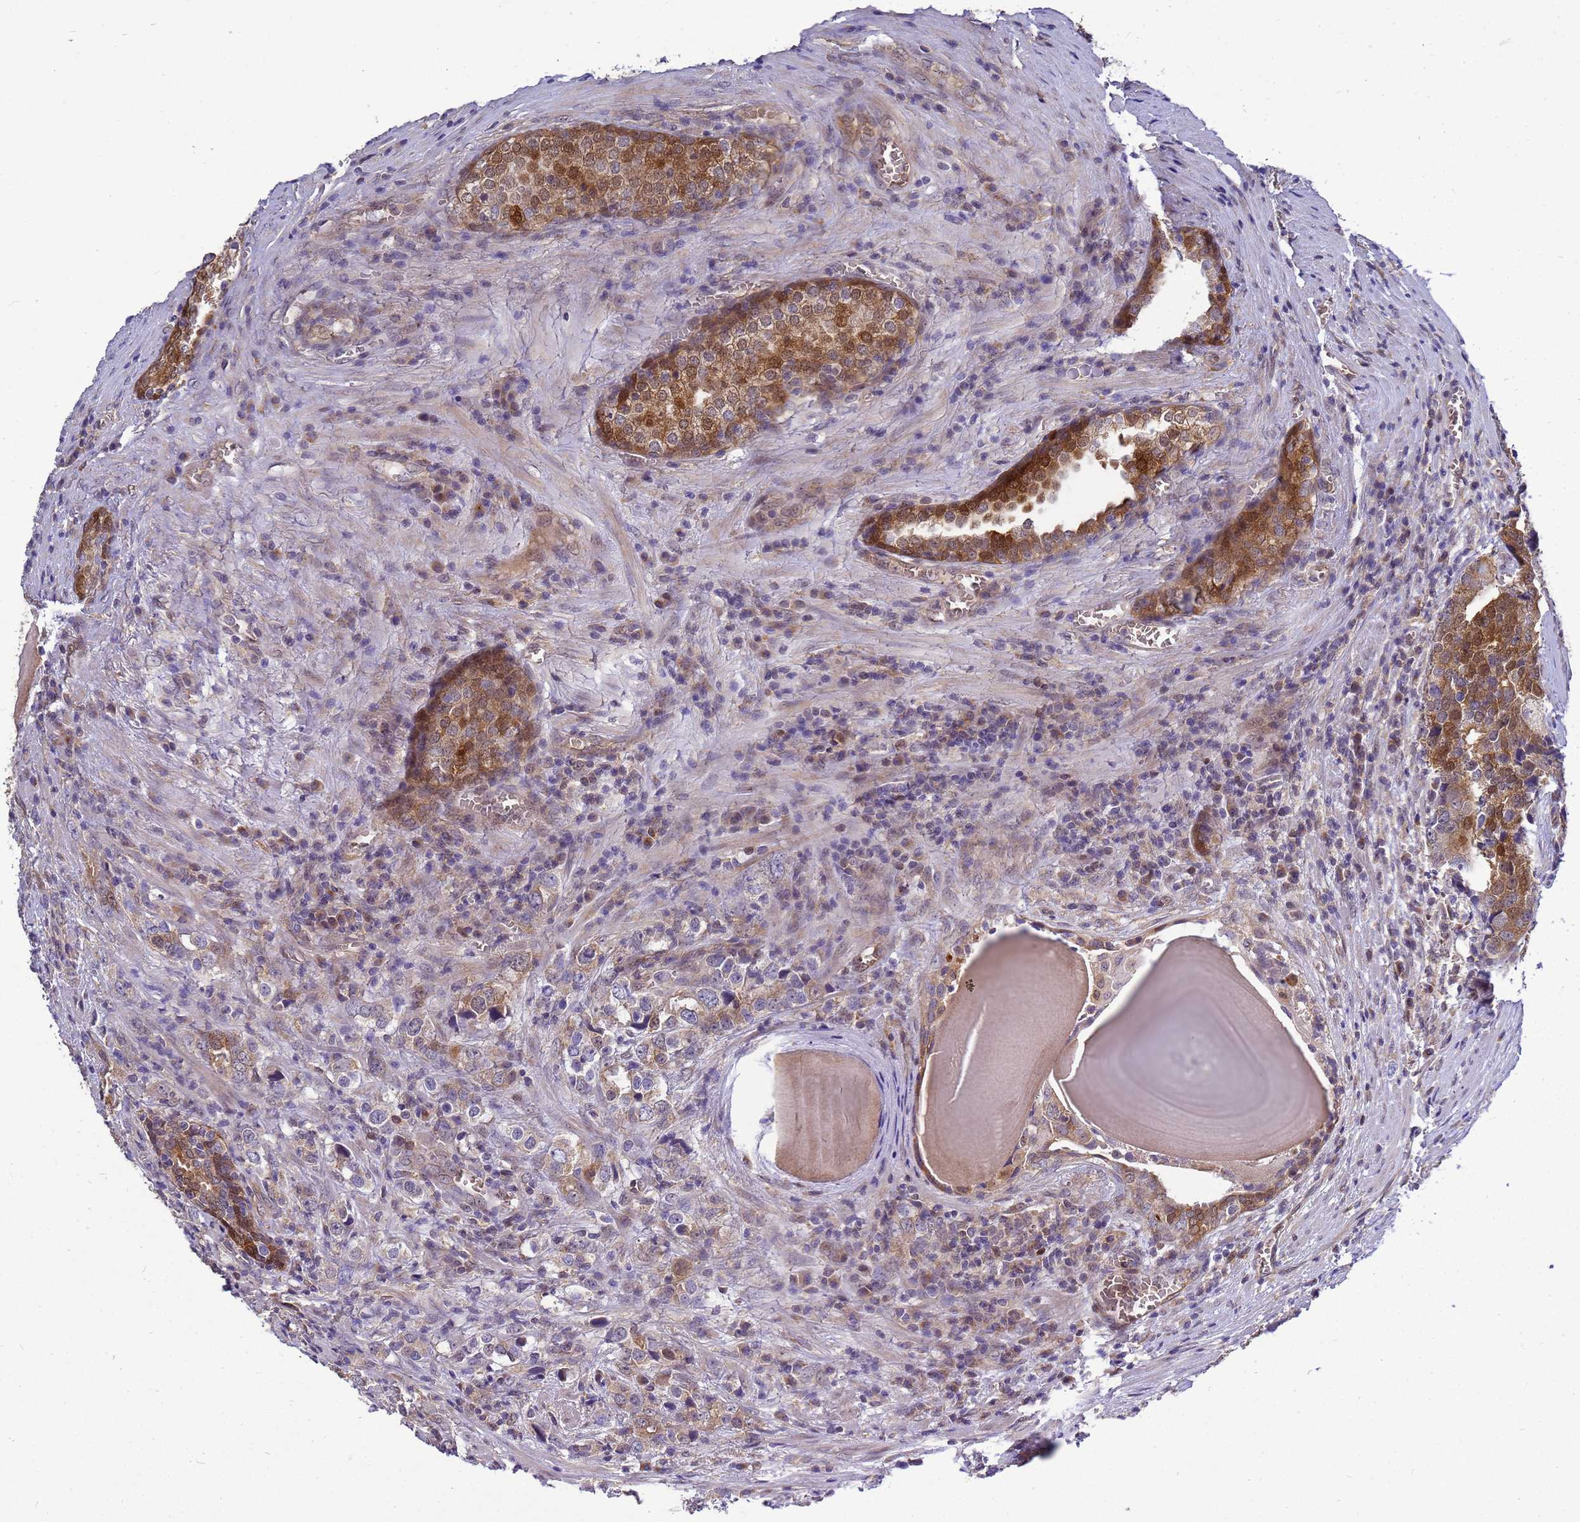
{"staining": {"intensity": "moderate", "quantity": "<25%", "location": "cytoplasmic/membranous"}, "tissue": "prostate cancer", "cell_type": "Tumor cells", "image_type": "cancer", "snomed": [{"axis": "morphology", "description": "Adenocarcinoma, High grade"}, {"axis": "topography", "description": "Prostate"}], "caption": "This photomicrograph reveals immunohistochemistry staining of human prostate cancer (adenocarcinoma (high-grade)), with low moderate cytoplasmic/membranous staining in about <25% of tumor cells.", "gene": "EIF4EBP3", "patient": {"sex": "male", "age": 71}}